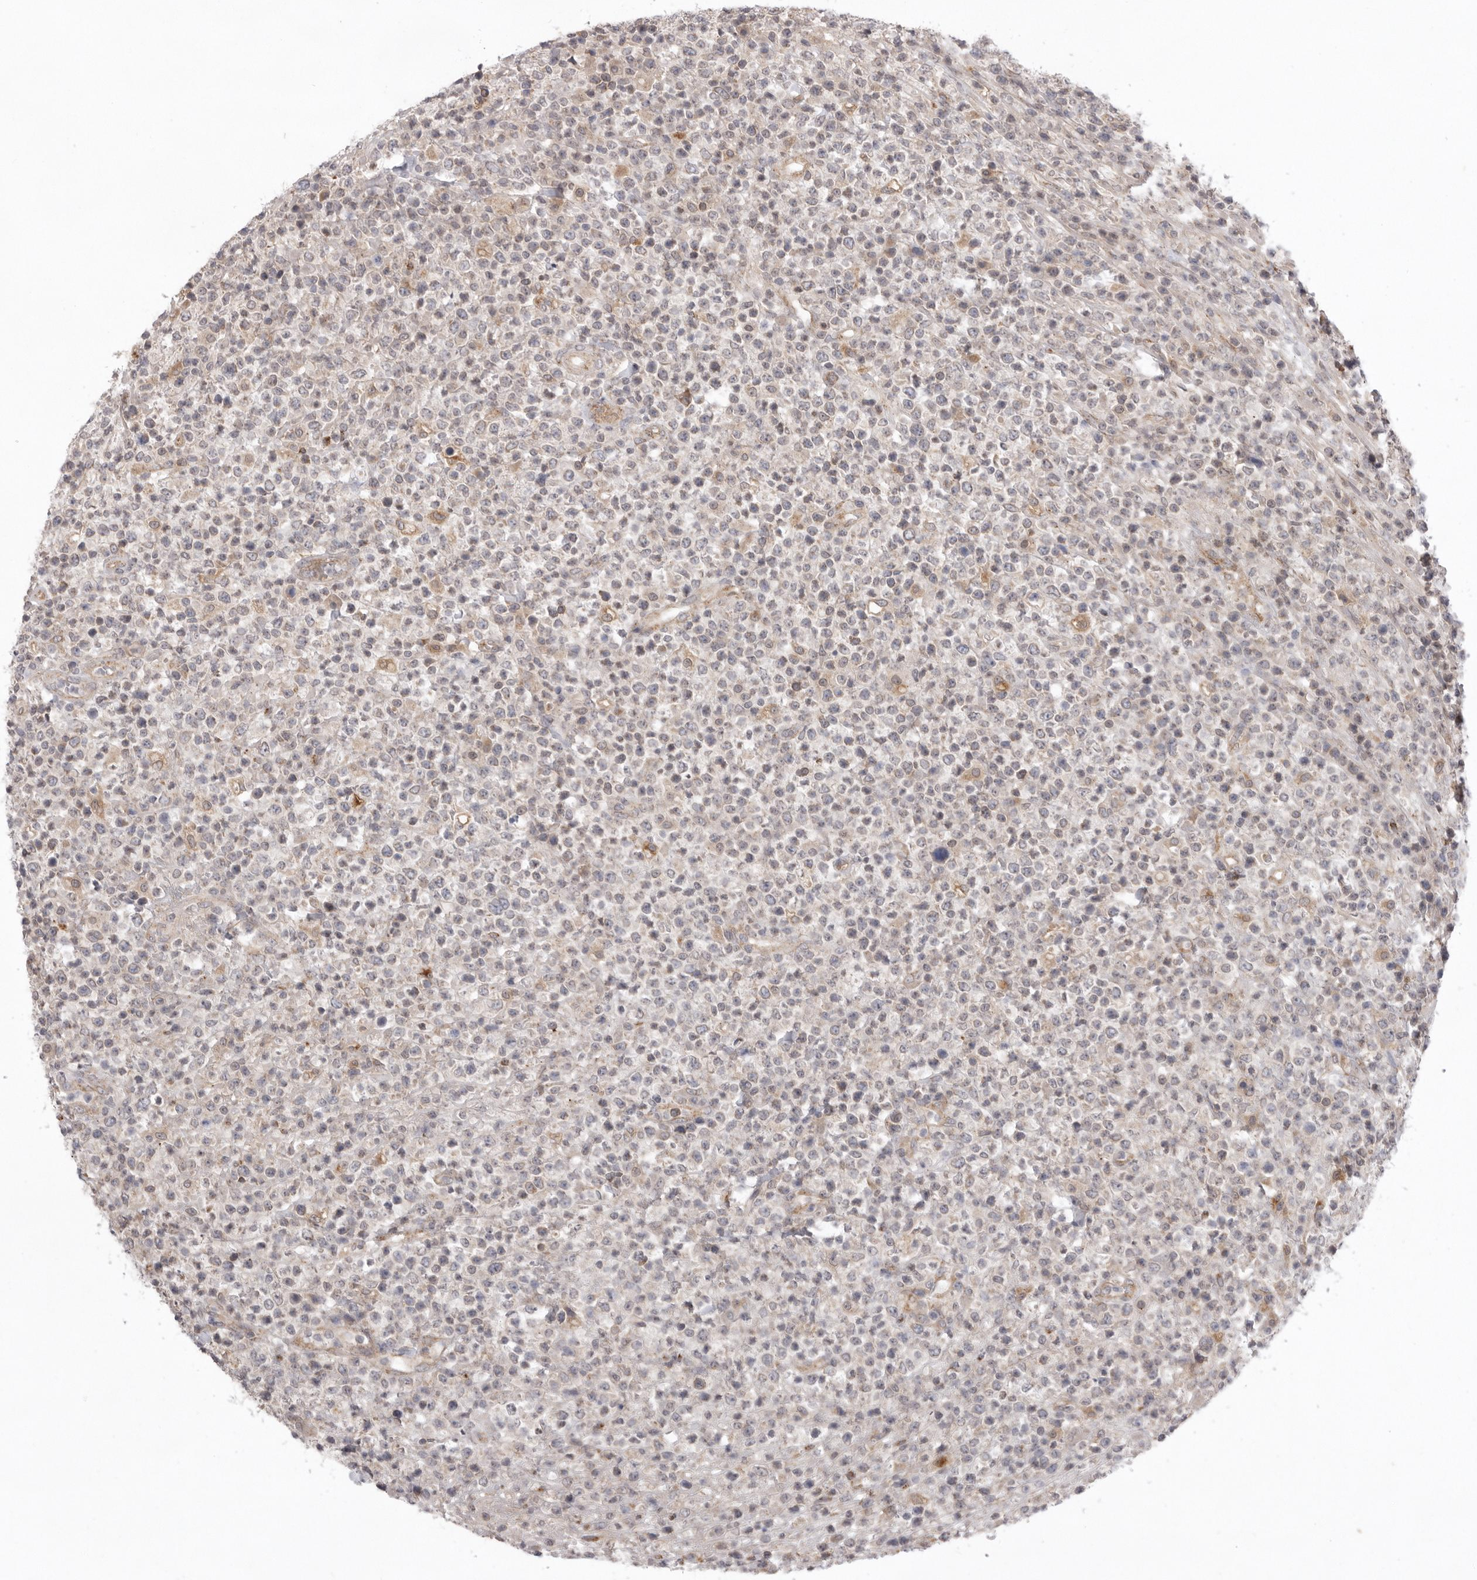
{"staining": {"intensity": "negative", "quantity": "none", "location": "none"}, "tissue": "lymphoma", "cell_type": "Tumor cells", "image_type": "cancer", "snomed": [{"axis": "morphology", "description": "Malignant lymphoma, non-Hodgkin's type, High grade"}, {"axis": "topography", "description": "Colon"}], "caption": "Tumor cells are negative for brown protein staining in lymphoma.", "gene": "TLR3", "patient": {"sex": "female", "age": 53}}